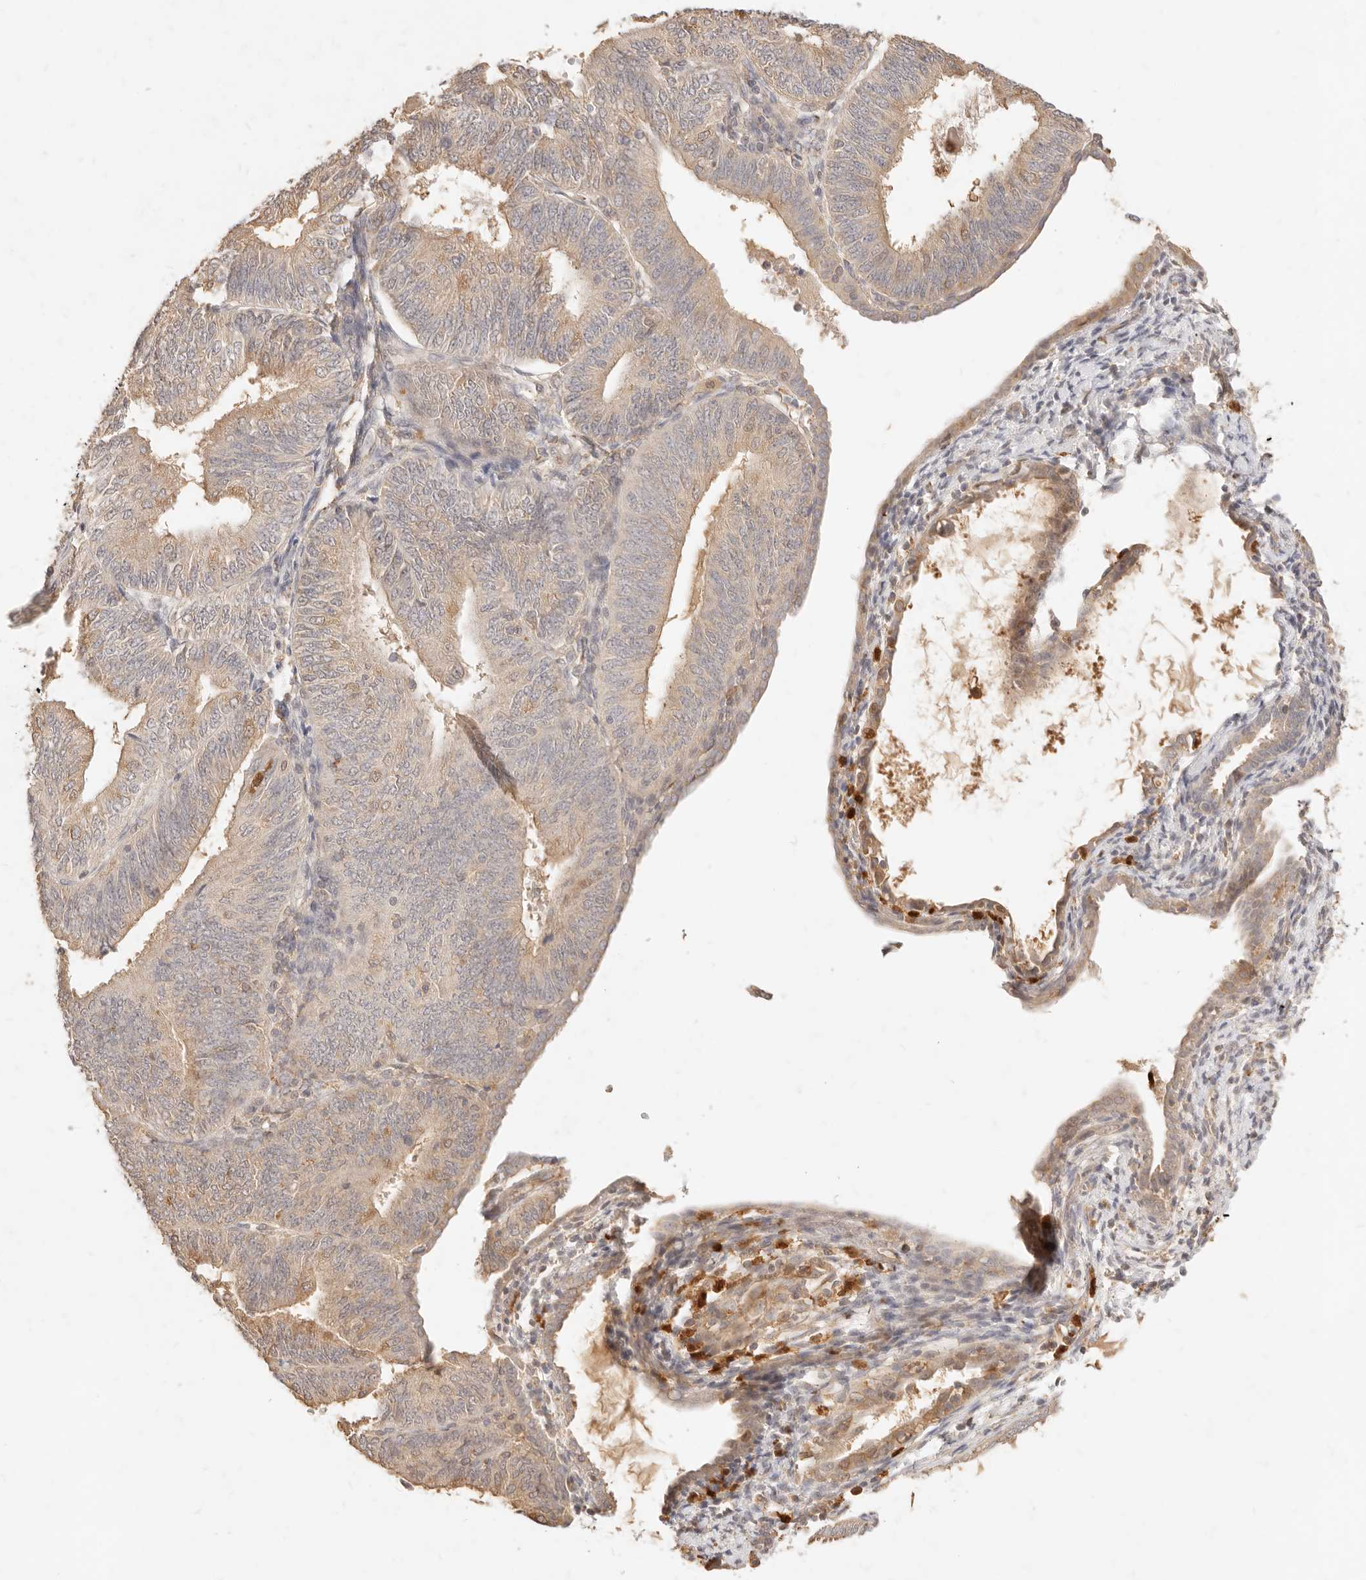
{"staining": {"intensity": "weak", "quantity": "25%-75%", "location": "cytoplasmic/membranous"}, "tissue": "endometrial cancer", "cell_type": "Tumor cells", "image_type": "cancer", "snomed": [{"axis": "morphology", "description": "Adenocarcinoma, NOS"}, {"axis": "topography", "description": "Endometrium"}], "caption": "This image exhibits immunohistochemistry (IHC) staining of endometrial cancer, with low weak cytoplasmic/membranous positivity in approximately 25%-75% of tumor cells.", "gene": "TMTC2", "patient": {"sex": "female", "age": 58}}